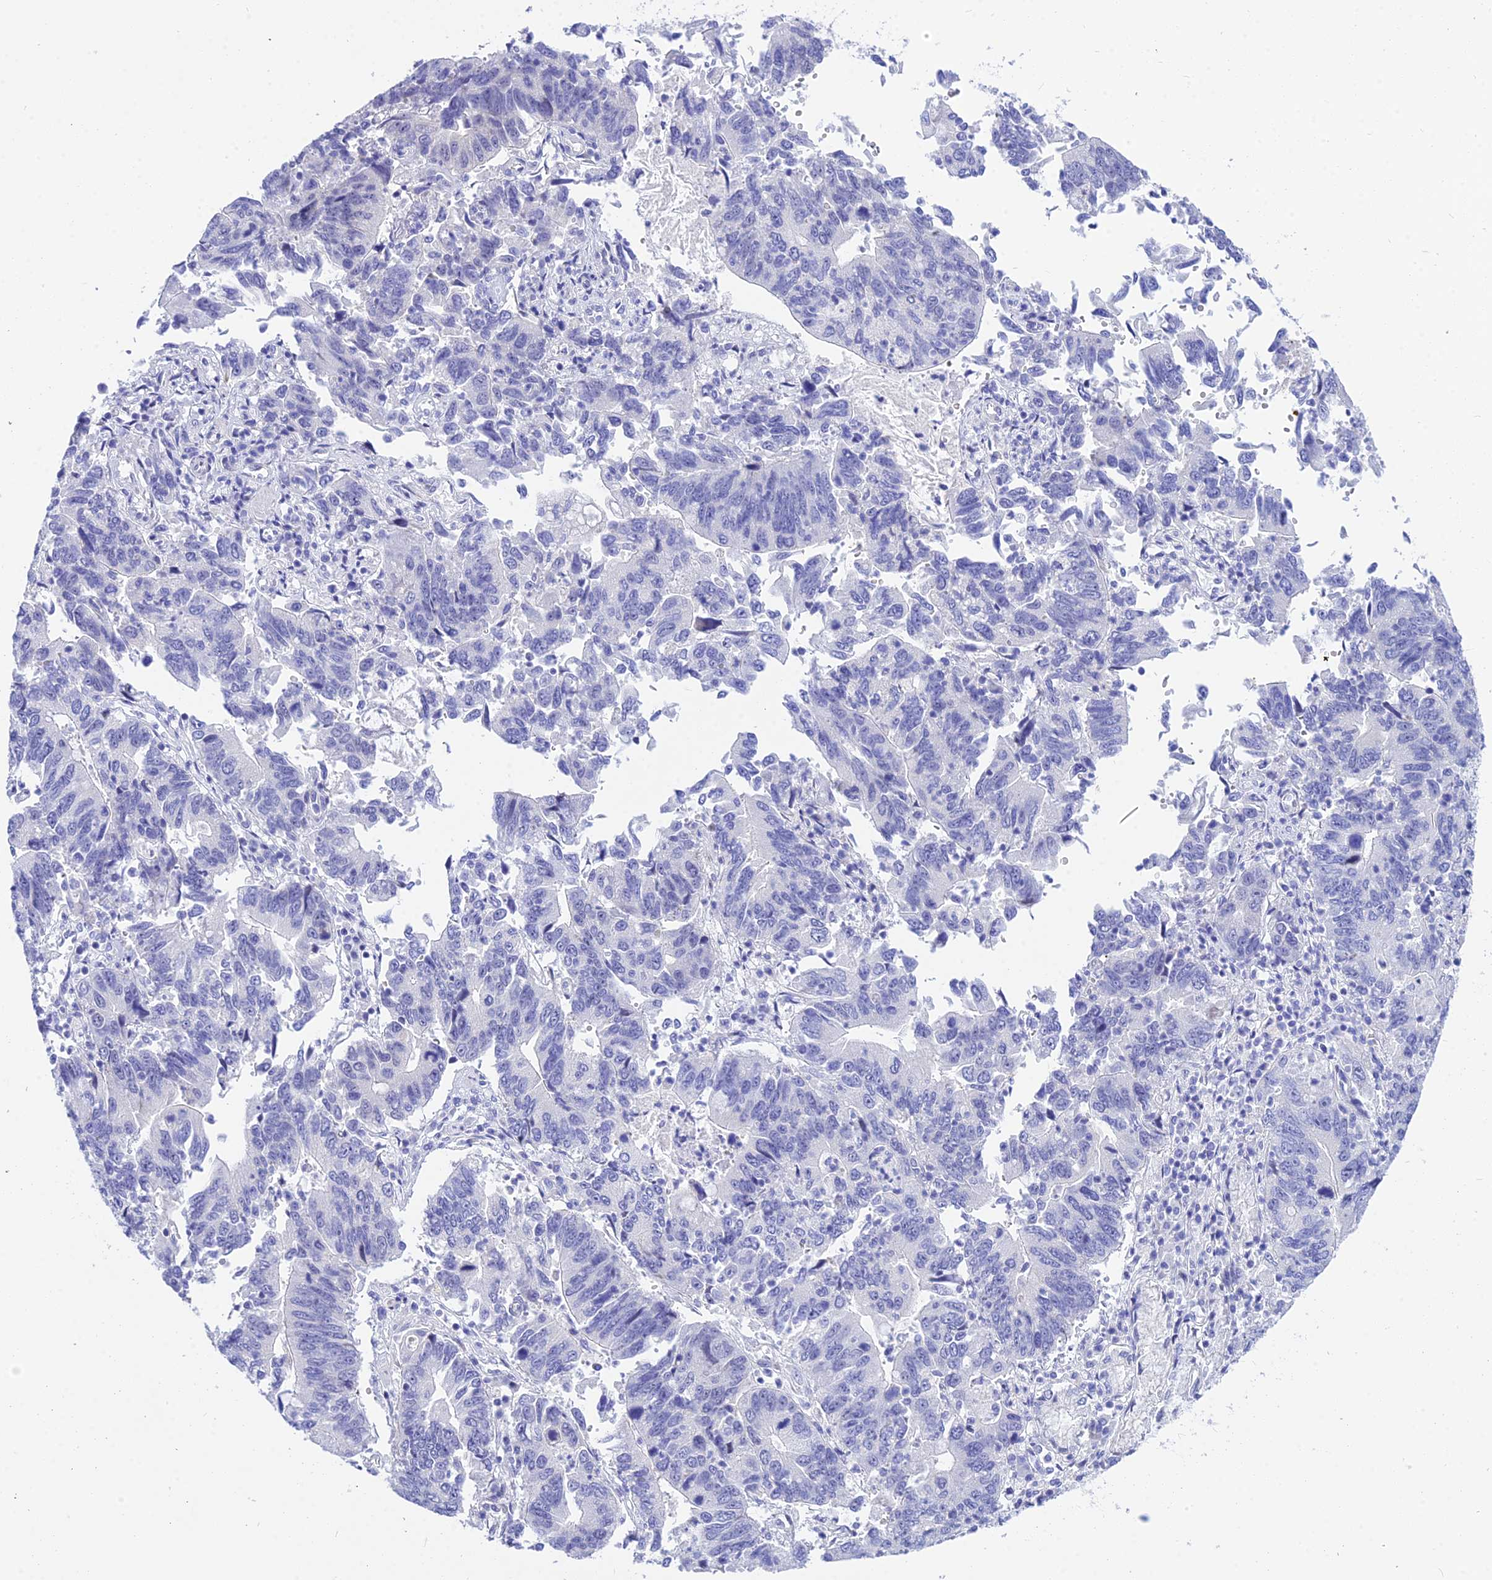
{"staining": {"intensity": "negative", "quantity": "none", "location": "none"}, "tissue": "stomach cancer", "cell_type": "Tumor cells", "image_type": "cancer", "snomed": [{"axis": "morphology", "description": "Adenocarcinoma, NOS"}, {"axis": "topography", "description": "Stomach"}], "caption": "High power microscopy photomicrograph of an immunohistochemistry image of adenocarcinoma (stomach), revealing no significant staining in tumor cells.", "gene": "DEFB107A", "patient": {"sex": "male", "age": 59}}